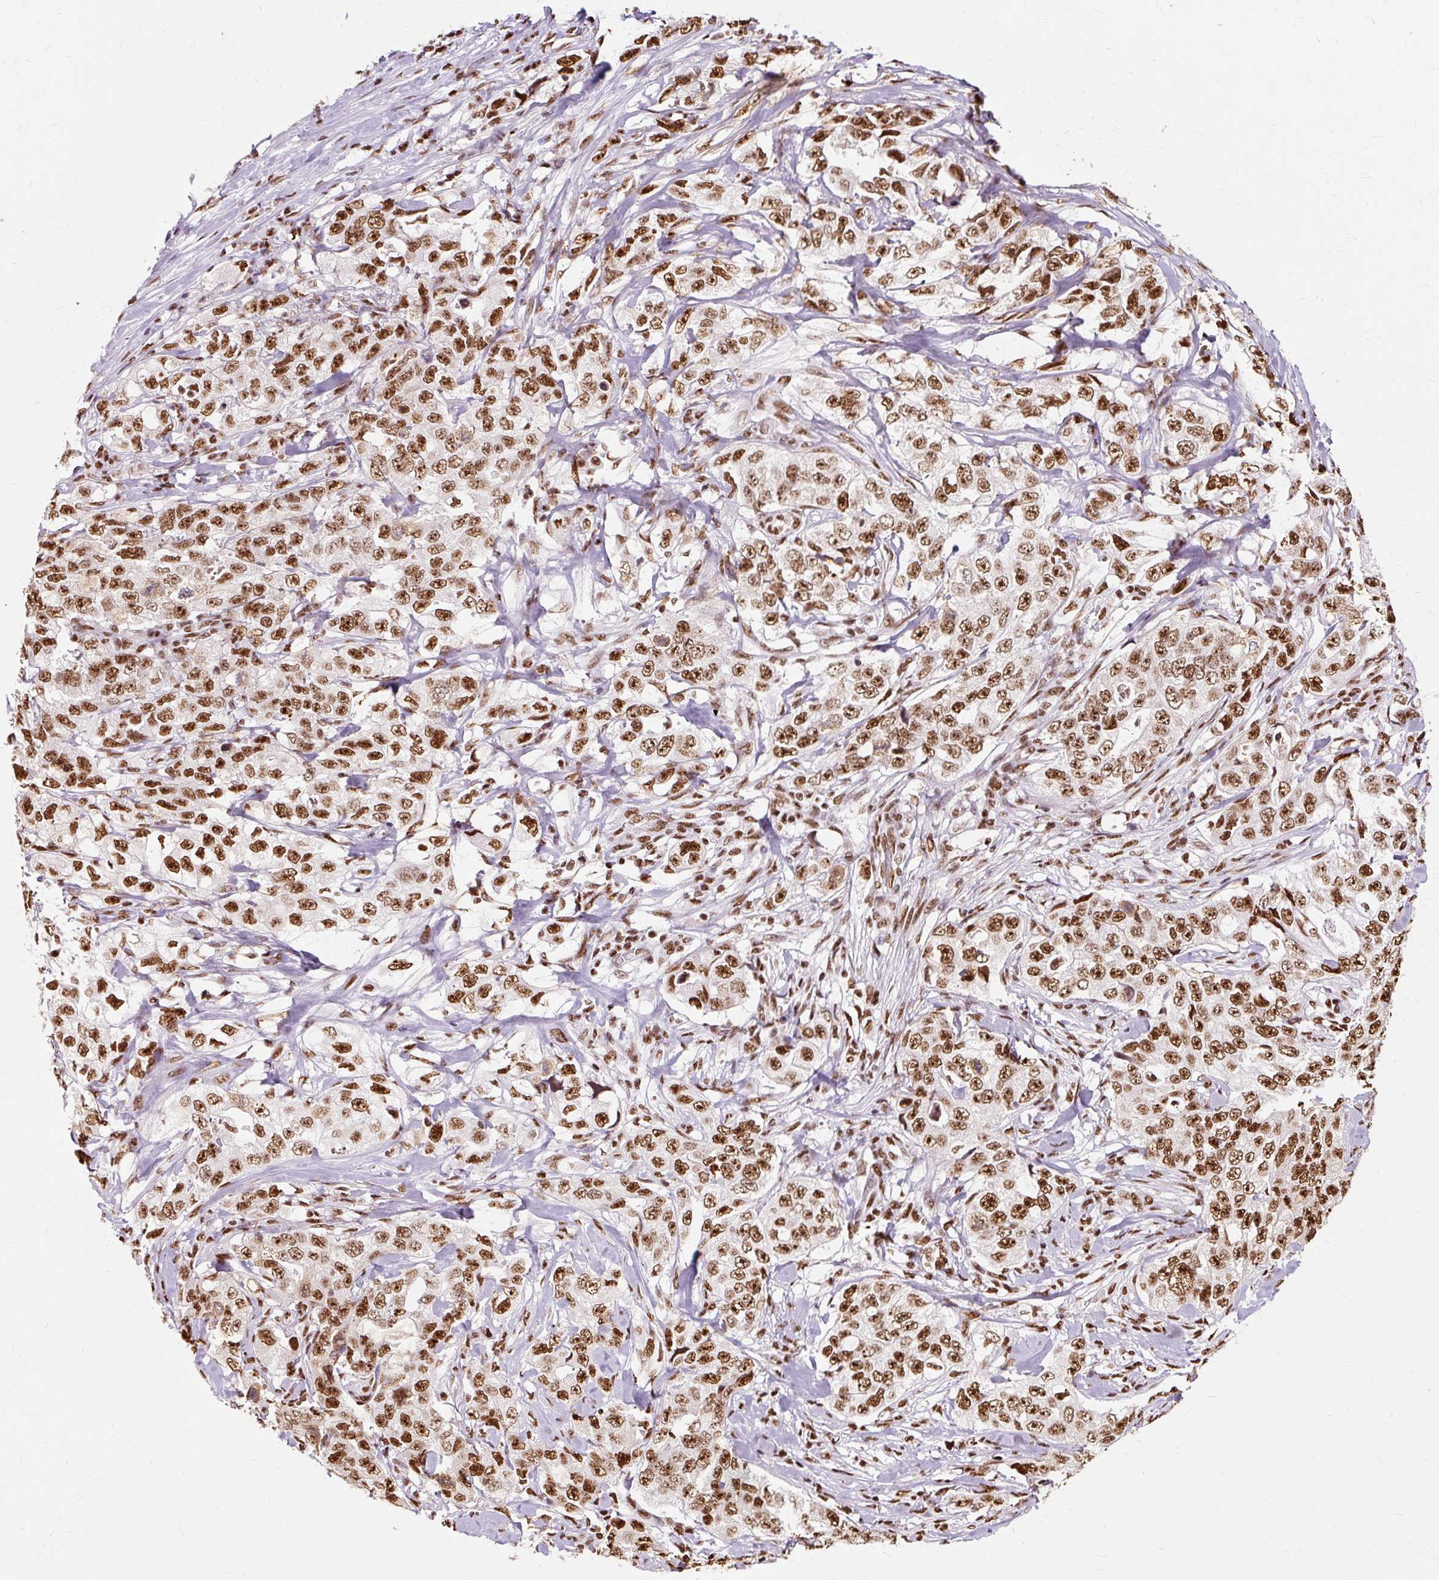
{"staining": {"intensity": "strong", "quantity": ">75%", "location": "nuclear"}, "tissue": "lung cancer", "cell_type": "Tumor cells", "image_type": "cancer", "snomed": [{"axis": "morphology", "description": "Adenocarcinoma, NOS"}, {"axis": "topography", "description": "Lung"}], "caption": "High-magnification brightfield microscopy of lung cancer stained with DAB (brown) and counterstained with hematoxylin (blue). tumor cells exhibit strong nuclear staining is identified in about>75% of cells.", "gene": "XRCC6", "patient": {"sex": "female", "age": 51}}